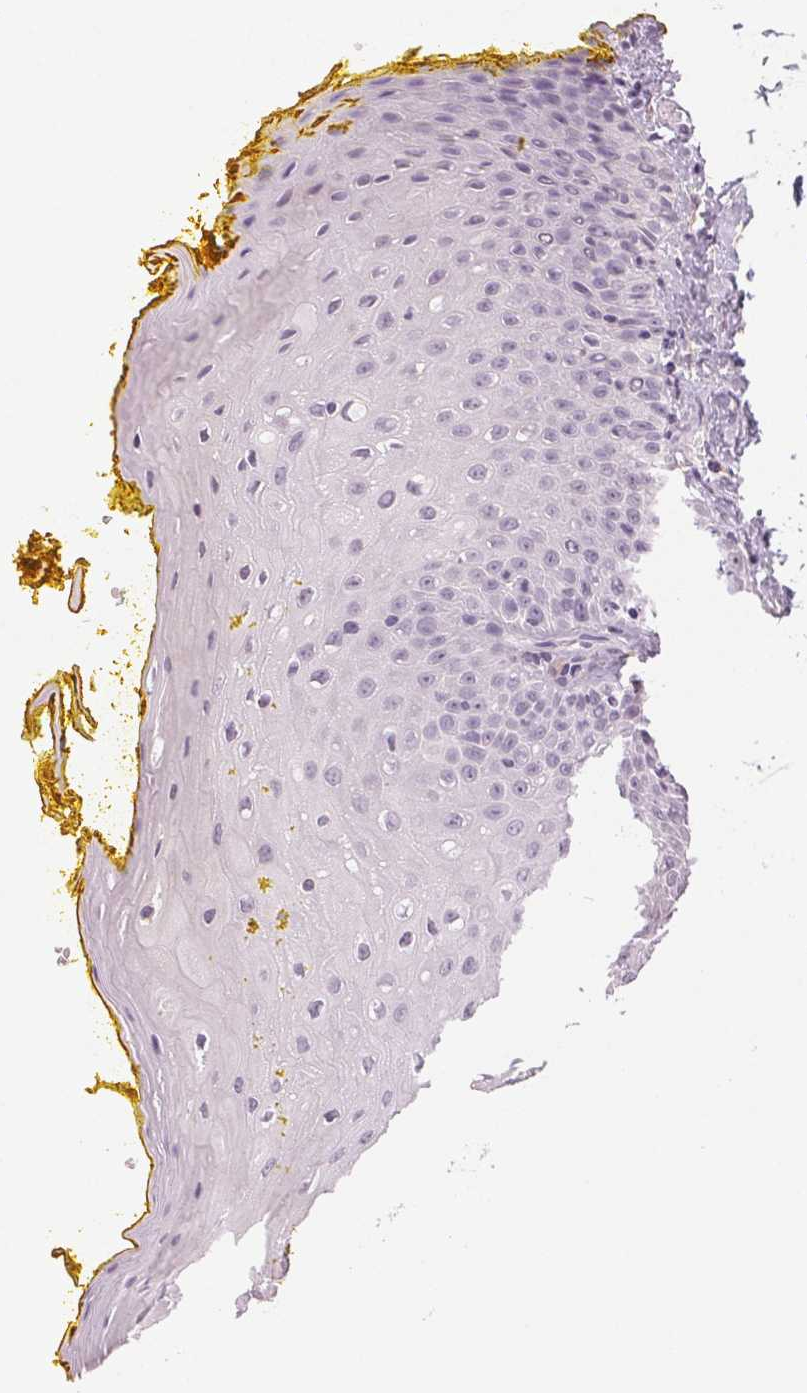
{"staining": {"intensity": "negative", "quantity": "none", "location": "none"}, "tissue": "oral mucosa", "cell_type": "Squamous epithelial cells", "image_type": "normal", "snomed": [{"axis": "morphology", "description": "Normal tissue, NOS"}, {"axis": "morphology", "description": "Squamous cell carcinoma, NOS"}, {"axis": "topography", "description": "Oral tissue"}, {"axis": "topography", "description": "Head-Neck"}], "caption": "IHC of normal oral mucosa demonstrates no expression in squamous epithelial cells.", "gene": "MAP1LC3A", "patient": {"sex": "female", "age": 70}}